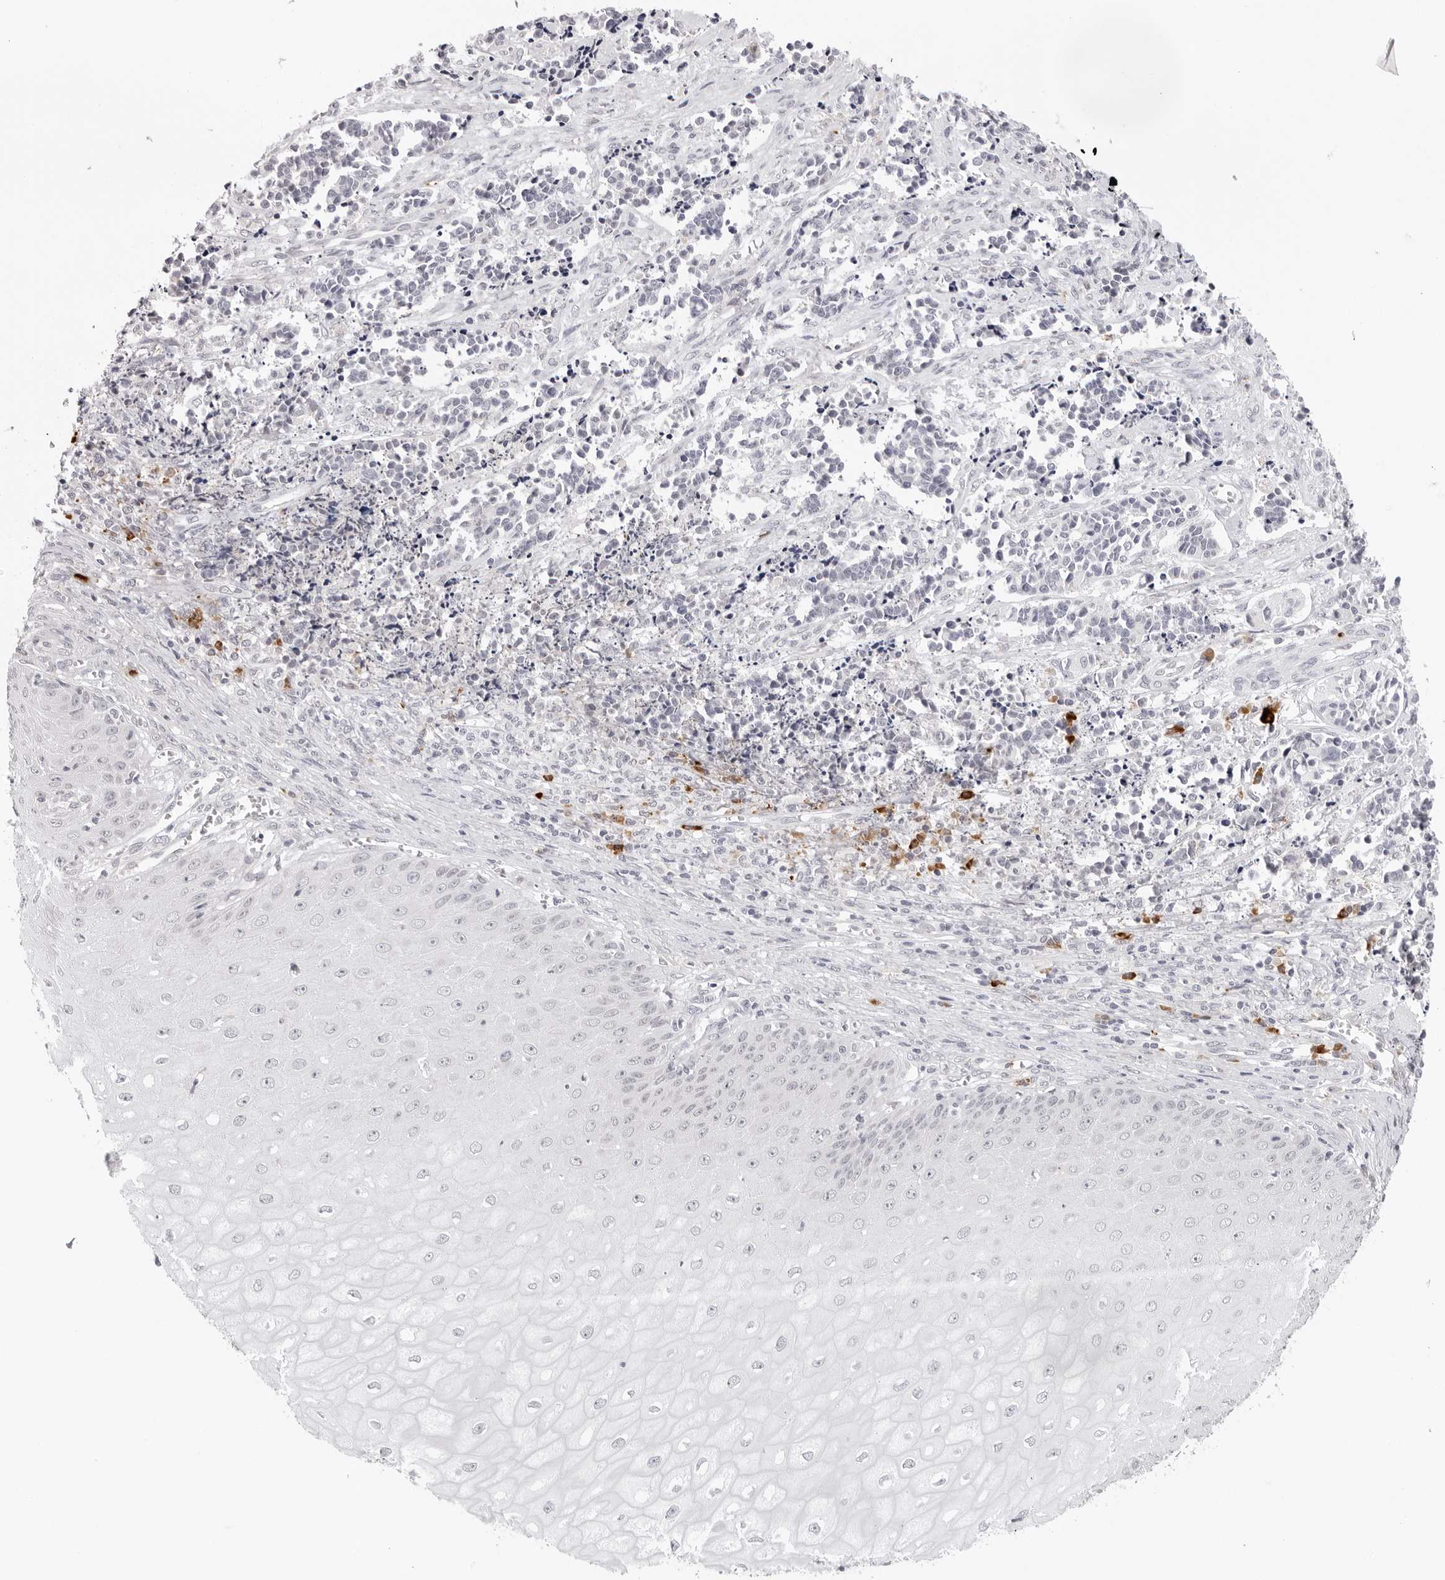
{"staining": {"intensity": "negative", "quantity": "none", "location": "none"}, "tissue": "cervical cancer", "cell_type": "Tumor cells", "image_type": "cancer", "snomed": [{"axis": "morphology", "description": "Normal tissue, NOS"}, {"axis": "morphology", "description": "Squamous cell carcinoma, NOS"}, {"axis": "topography", "description": "Cervix"}], "caption": "This is an immunohistochemistry (IHC) micrograph of human cervical squamous cell carcinoma. There is no staining in tumor cells.", "gene": "IL17RA", "patient": {"sex": "female", "age": 35}}